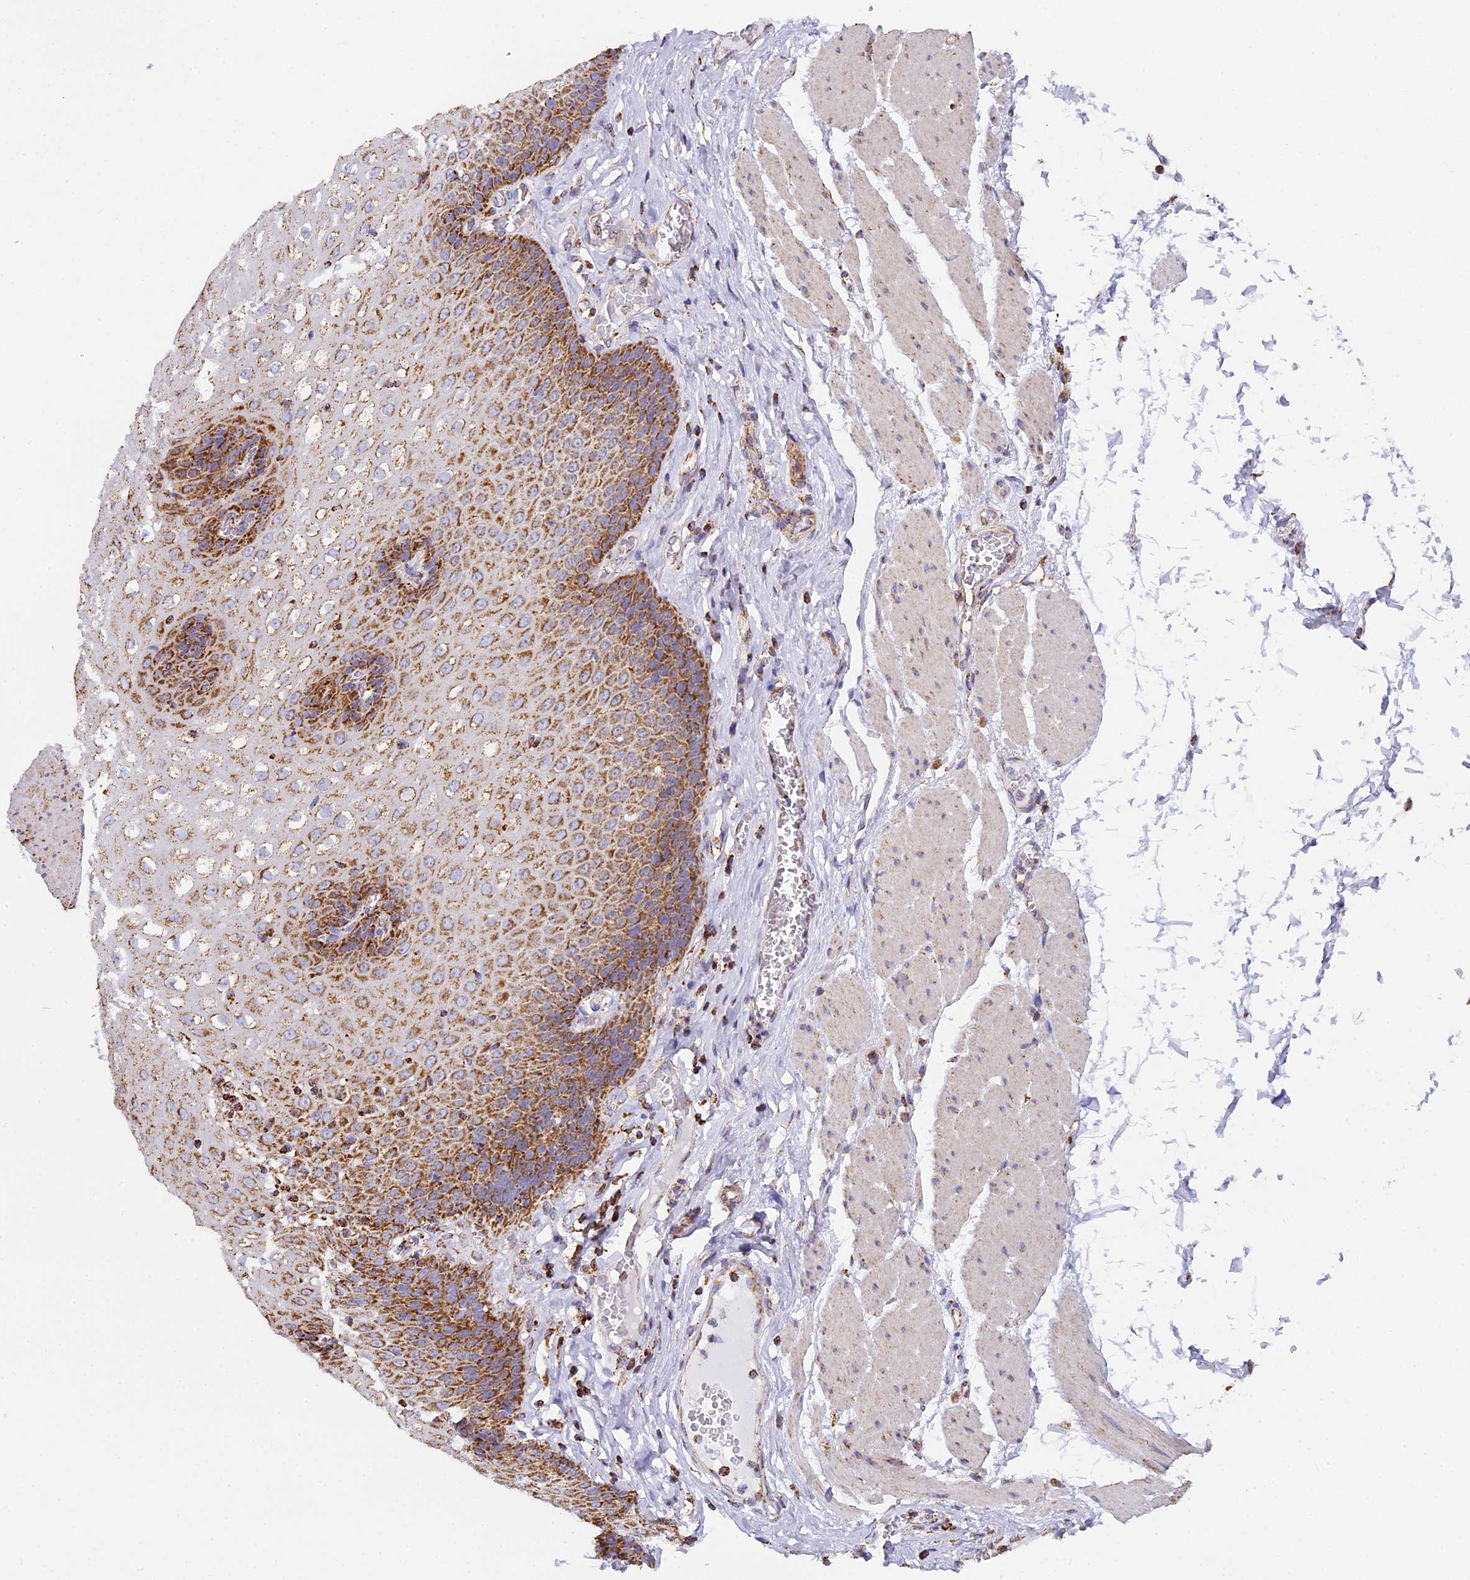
{"staining": {"intensity": "strong", "quantity": ">75%", "location": "cytoplasmic/membranous"}, "tissue": "esophagus", "cell_type": "Squamous epithelial cells", "image_type": "normal", "snomed": [{"axis": "morphology", "description": "Normal tissue, NOS"}, {"axis": "topography", "description": "Esophagus"}], "caption": "DAB (3,3'-diaminobenzidine) immunohistochemical staining of benign esophagus reveals strong cytoplasmic/membranous protein expression in about >75% of squamous epithelial cells.", "gene": "STK17A", "patient": {"sex": "male", "age": 60}}